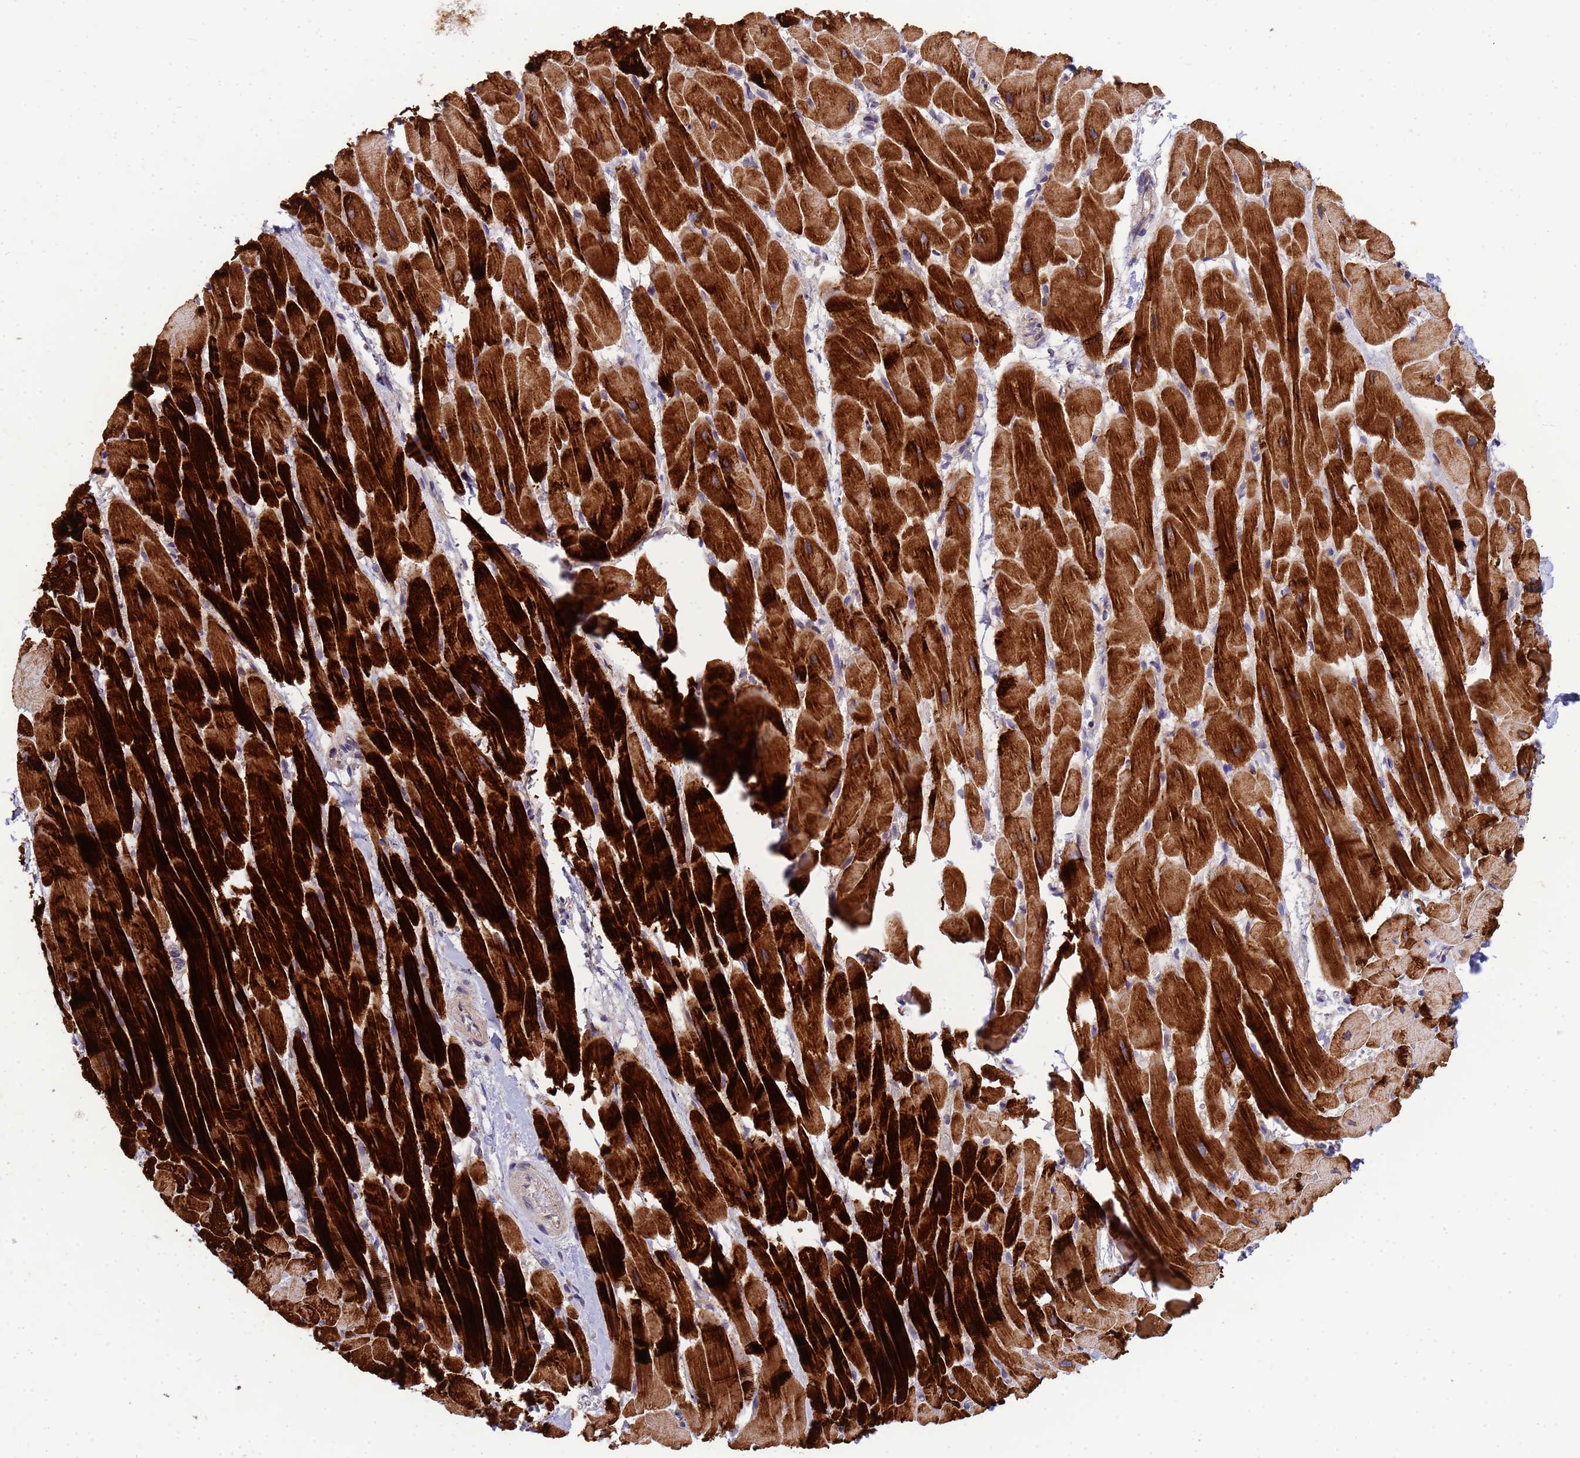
{"staining": {"intensity": "strong", "quantity": ">75%", "location": "cytoplasmic/membranous"}, "tissue": "heart muscle", "cell_type": "Cardiomyocytes", "image_type": "normal", "snomed": [{"axis": "morphology", "description": "Normal tissue, NOS"}, {"axis": "topography", "description": "Heart"}], "caption": "A brown stain labels strong cytoplasmic/membranous positivity of a protein in cardiomyocytes of unremarkable human heart muscle.", "gene": "CDC34", "patient": {"sex": "male", "age": 37}}